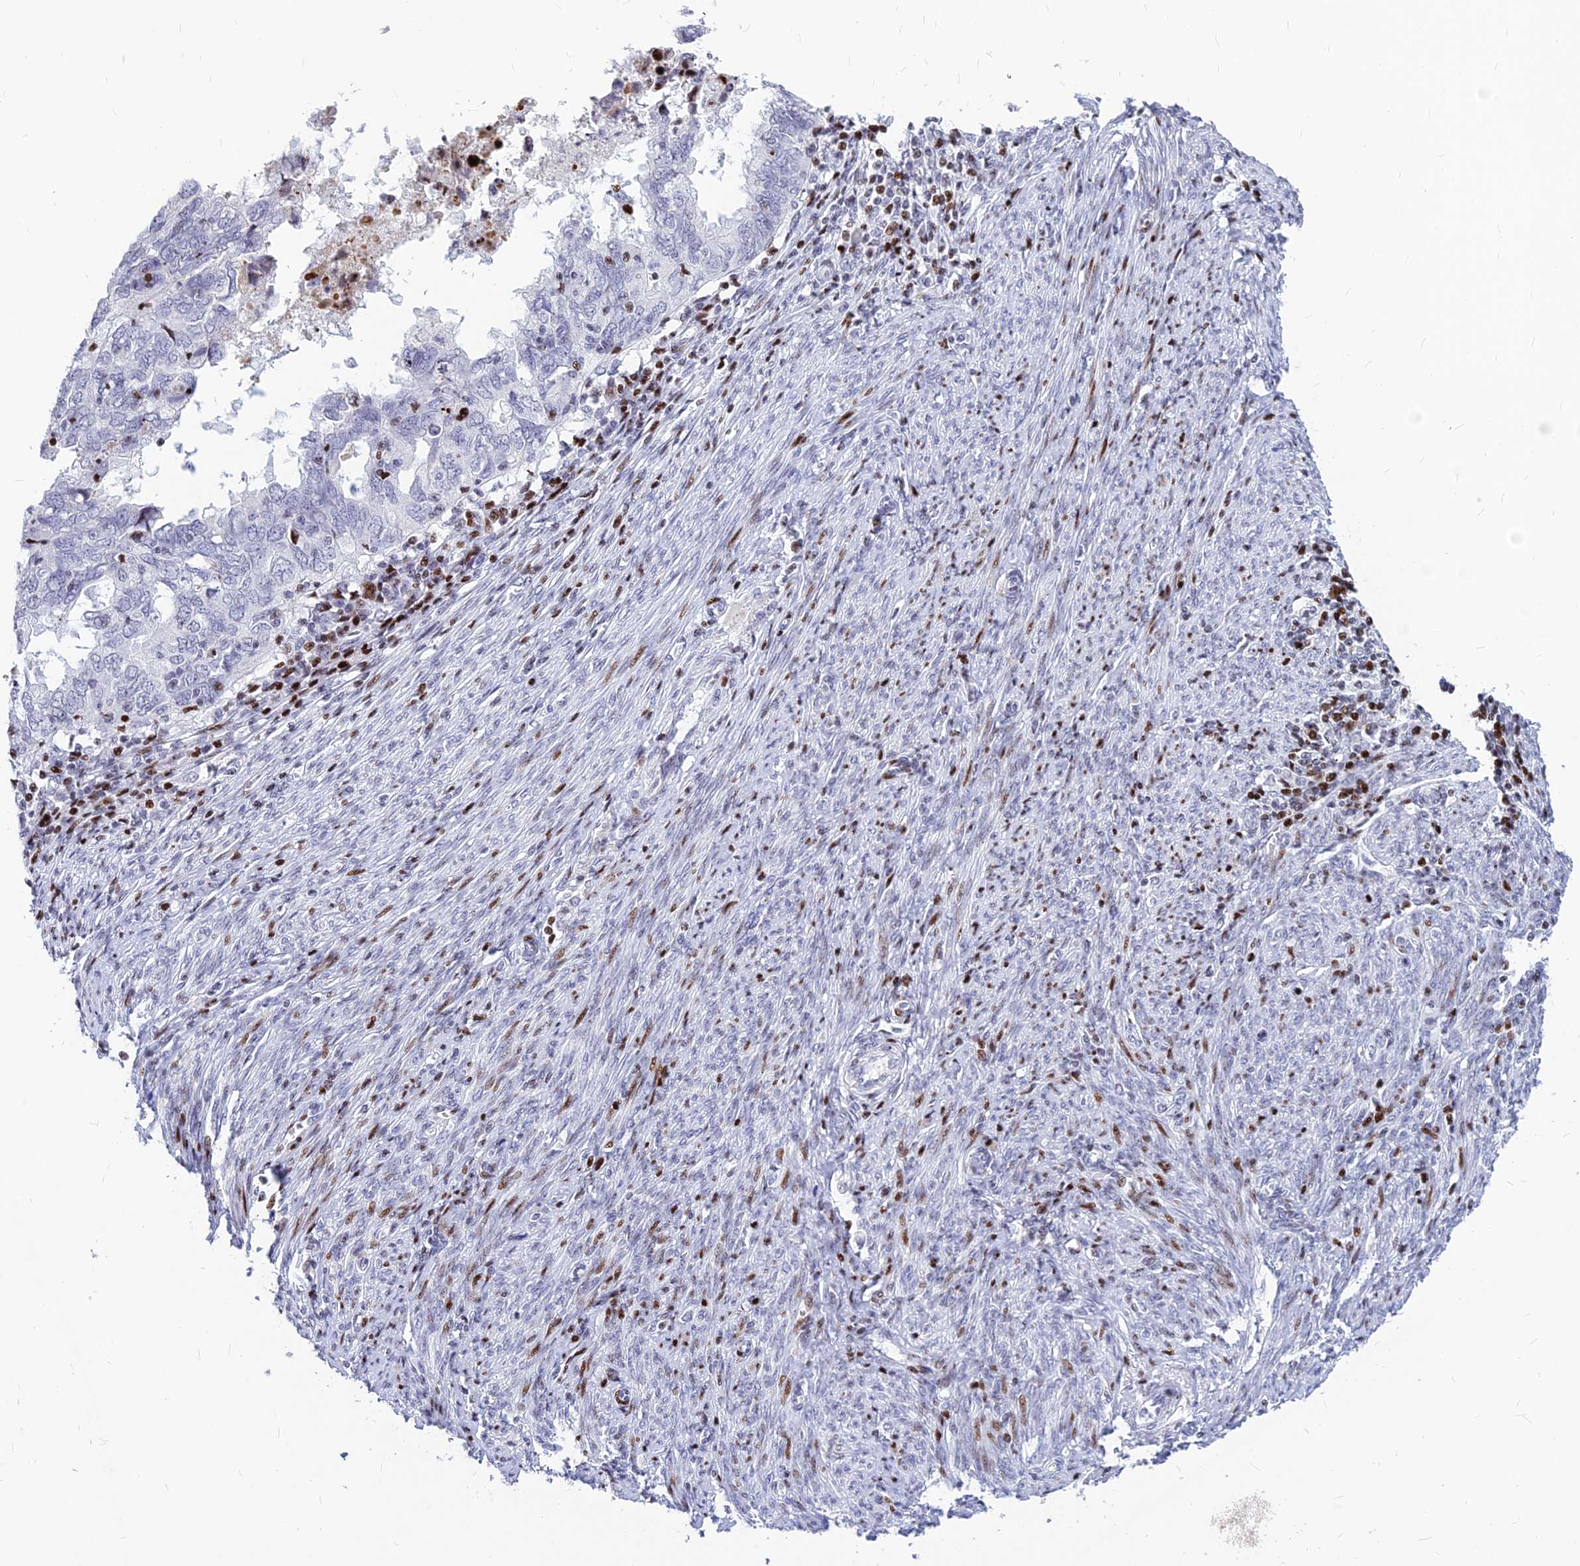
{"staining": {"intensity": "negative", "quantity": "none", "location": "none"}, "tissue": "endometrial cancer", "cell_type": "Tumor cells", "image_type": "cancer", "snomed": [{"axis": "morphology", "description": "Adenocarcinoma, NOS"}, {"axis": "topography", "description": "Uterus"}], "caption": "Immunohistochemistry photomicrograph of neoplastic tissue: human endometrial cancer (adenocarcinoma) stained with DAB (3,3'-diaminobenzidine) demonstrates no significant protein expression in tumor cells.", "gene": "PRPS1", "patient": {"sex": "female", "age": 77}}